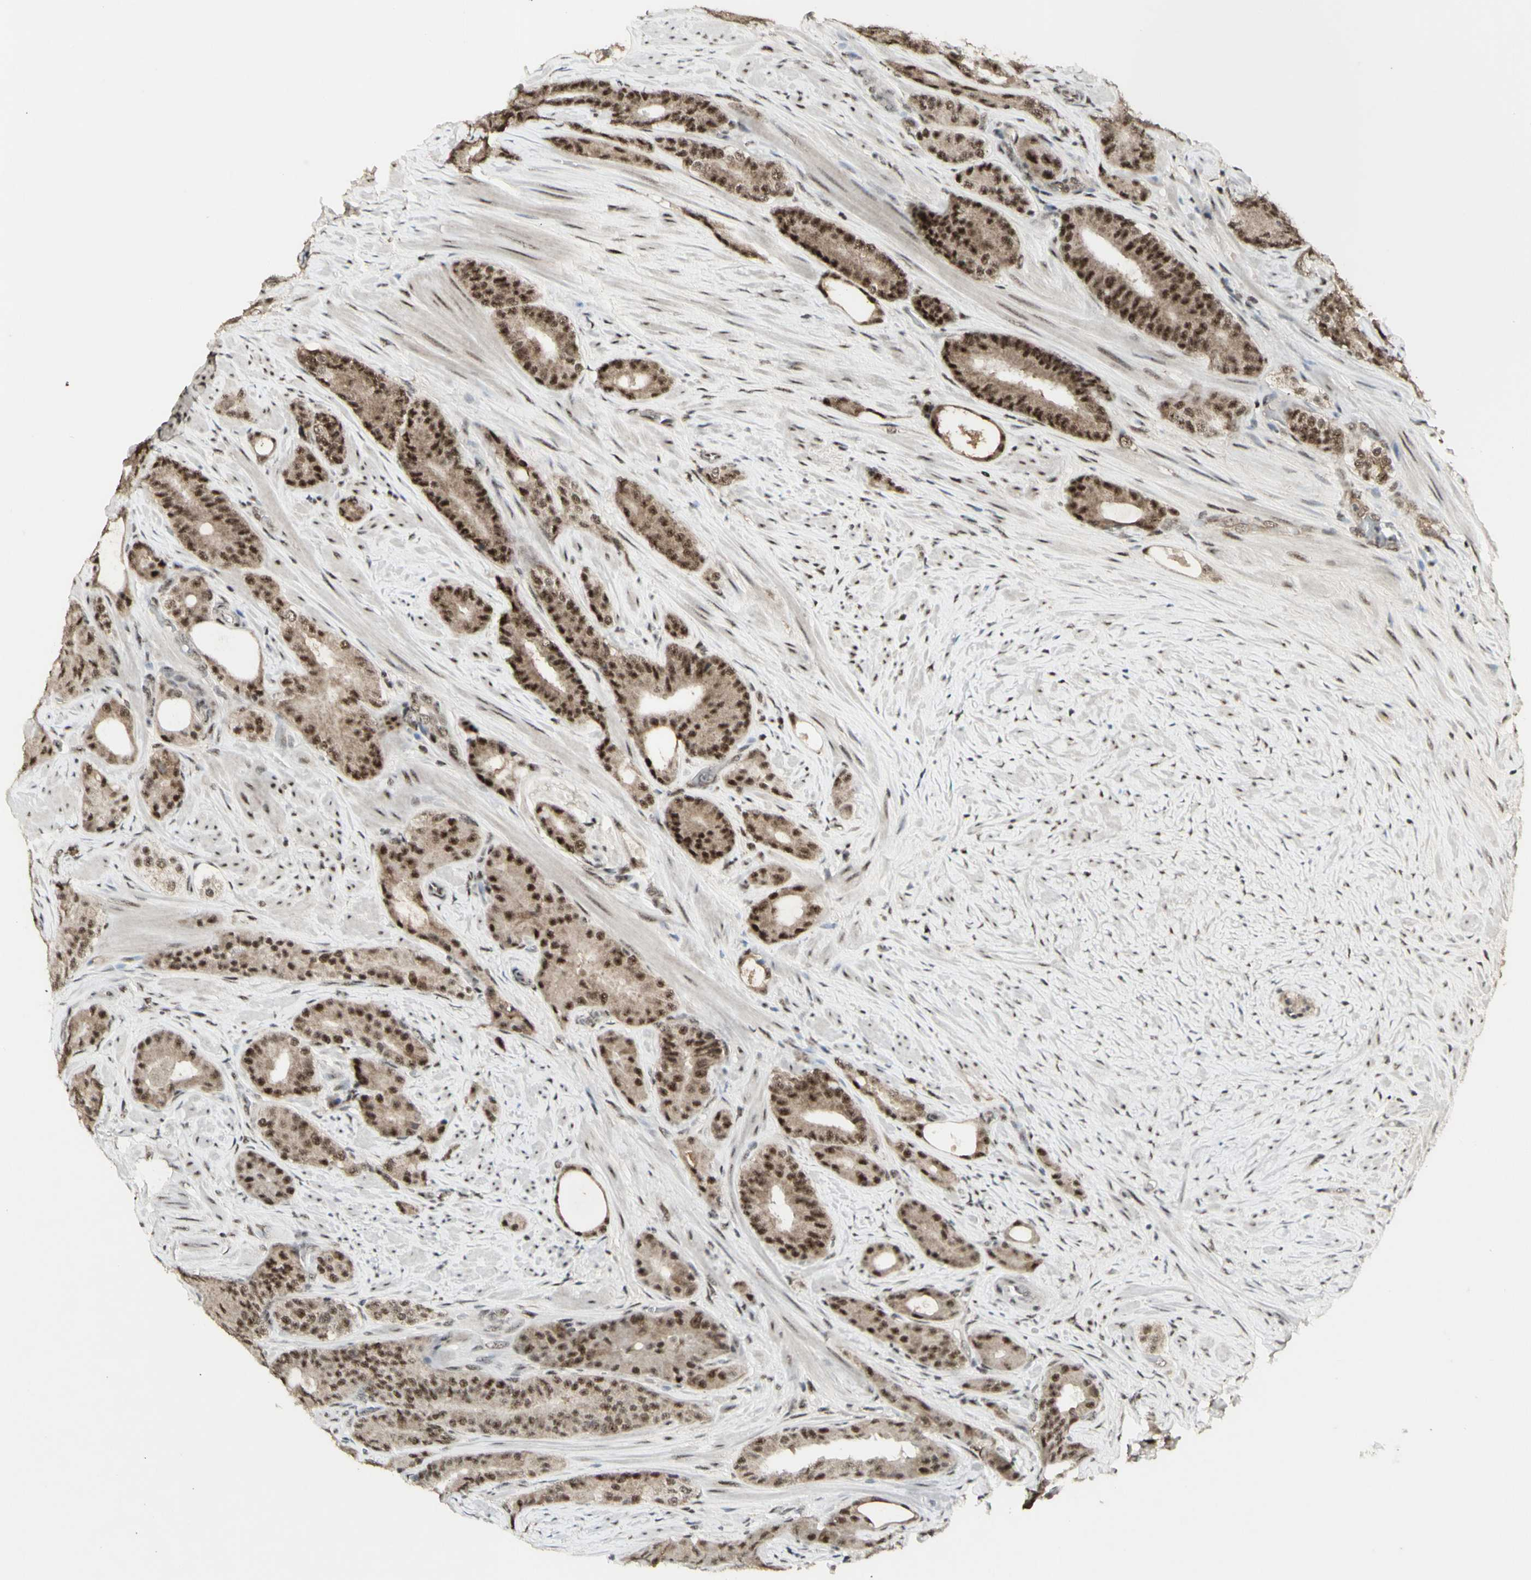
{"staining": {"intensity": "moderate", "quantity": ">75%", "location": "nuclear"}, "tissue": "prostate cancer", "cell_type": "Tumor cells", "image_type": "cancer", "snomed": [{"axis": "morphology", "description": "Adenocarcinoma, Low grade"}, {"axis": "topography", "description": "Prostate"}], "caption": "Tumor cells exhibit medium levels of moderate nuclear staining in approximately >75% of cells in human prostate low-grade adenocarcinoma. The protein of interest is shown in brown color, while the nuclei are stained blue.", "gene": "CCNT1", "patient": {"sex": "male", "age": 63}}